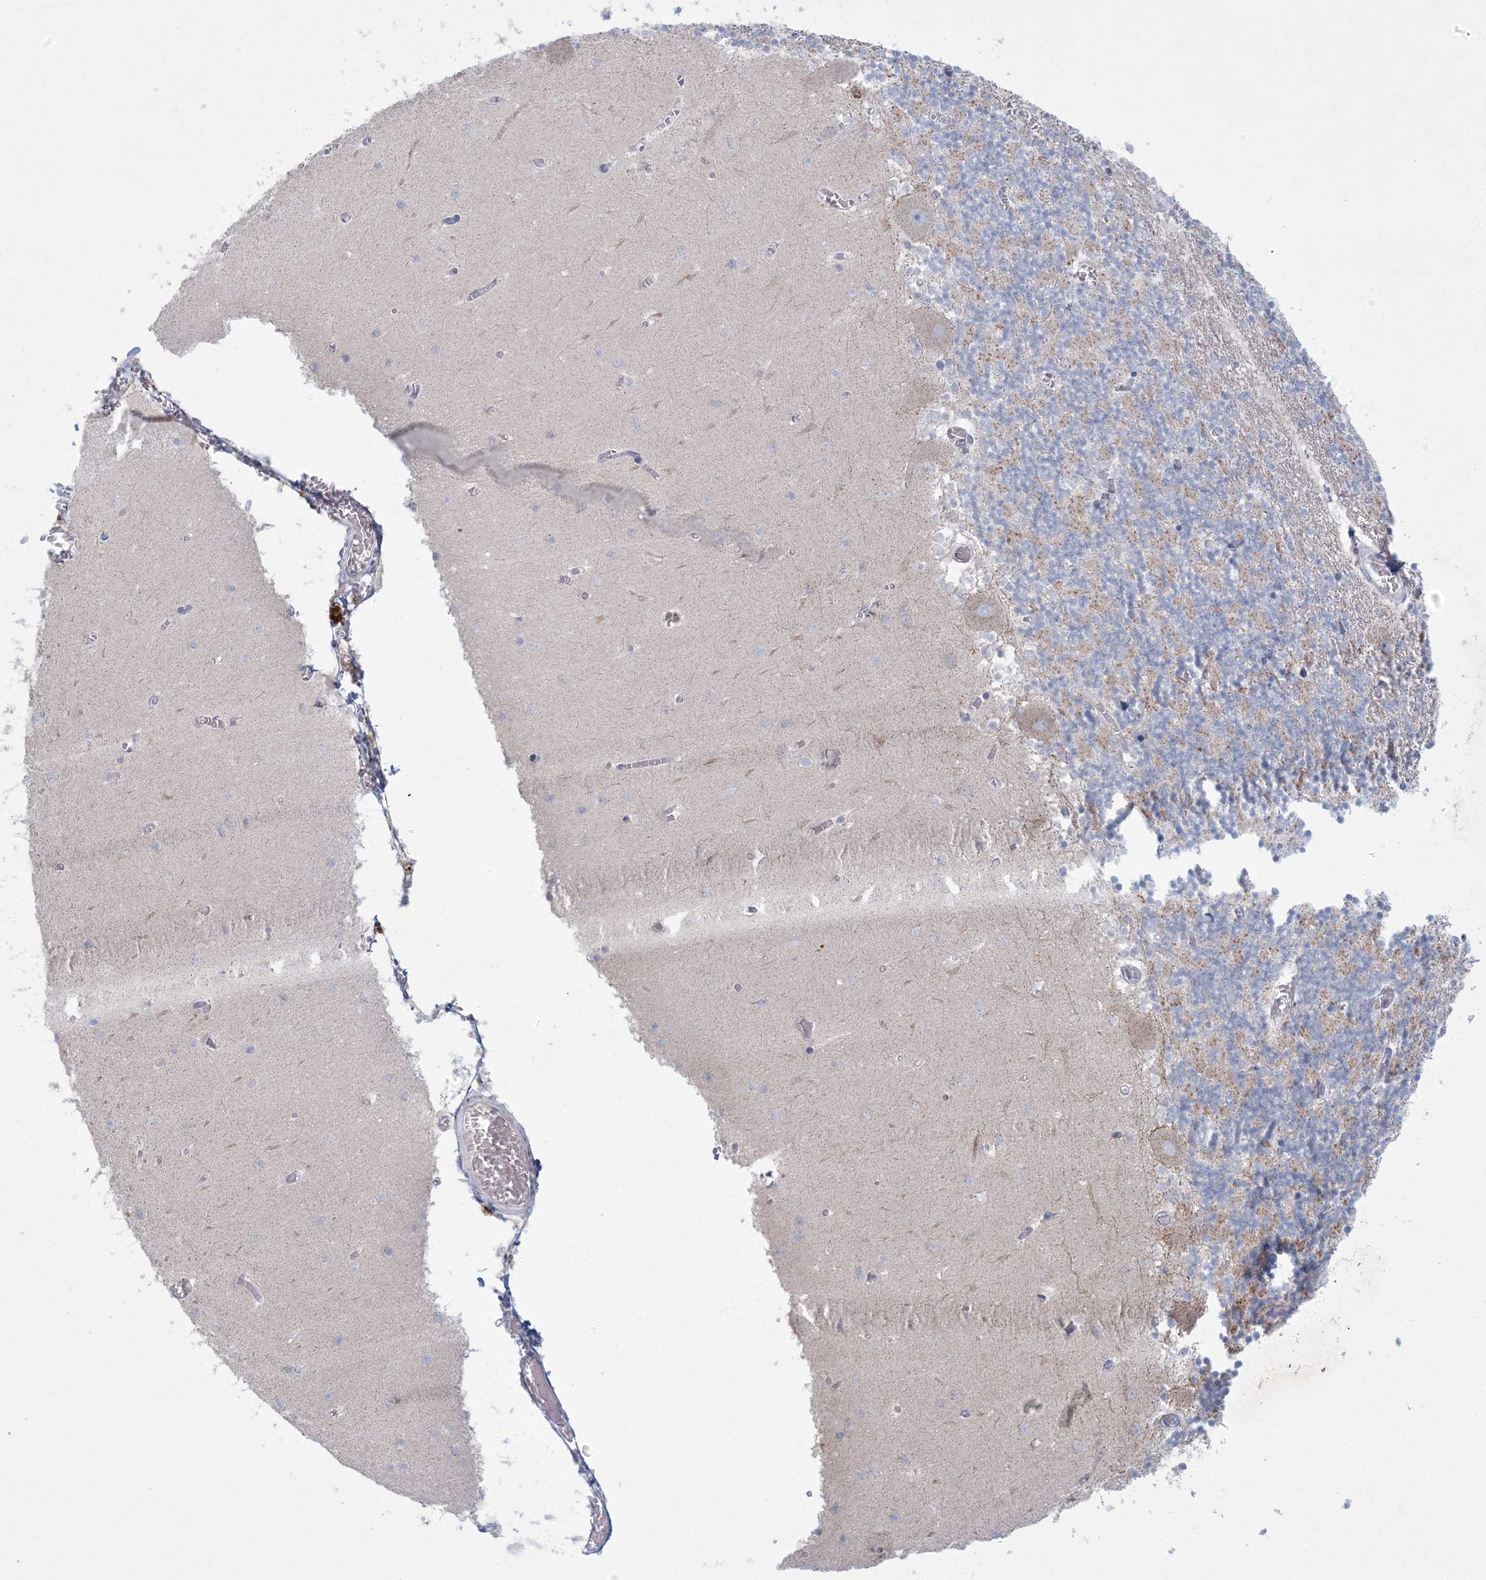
{"staining": {"intensity": "moderate", "quantity": "<25%", "location": "cytoplasmic/membranous"}, "tissue": "cerebellum", "cell_type": "Cells in granular layer", "image_type": "normal", "snomed": [{"axis": "morphology", "description": "Normal tissue, NOS"}, {"axis": "topography", "description": "Cerebellum"}], "caption": "Cells in granular layer exhibit moderate cytoplasmic/membranous positivity in about <25% of cells in benign cerebellum.", "gene": "KCTD6", "patient": {"sex": "female", "age": 28}}